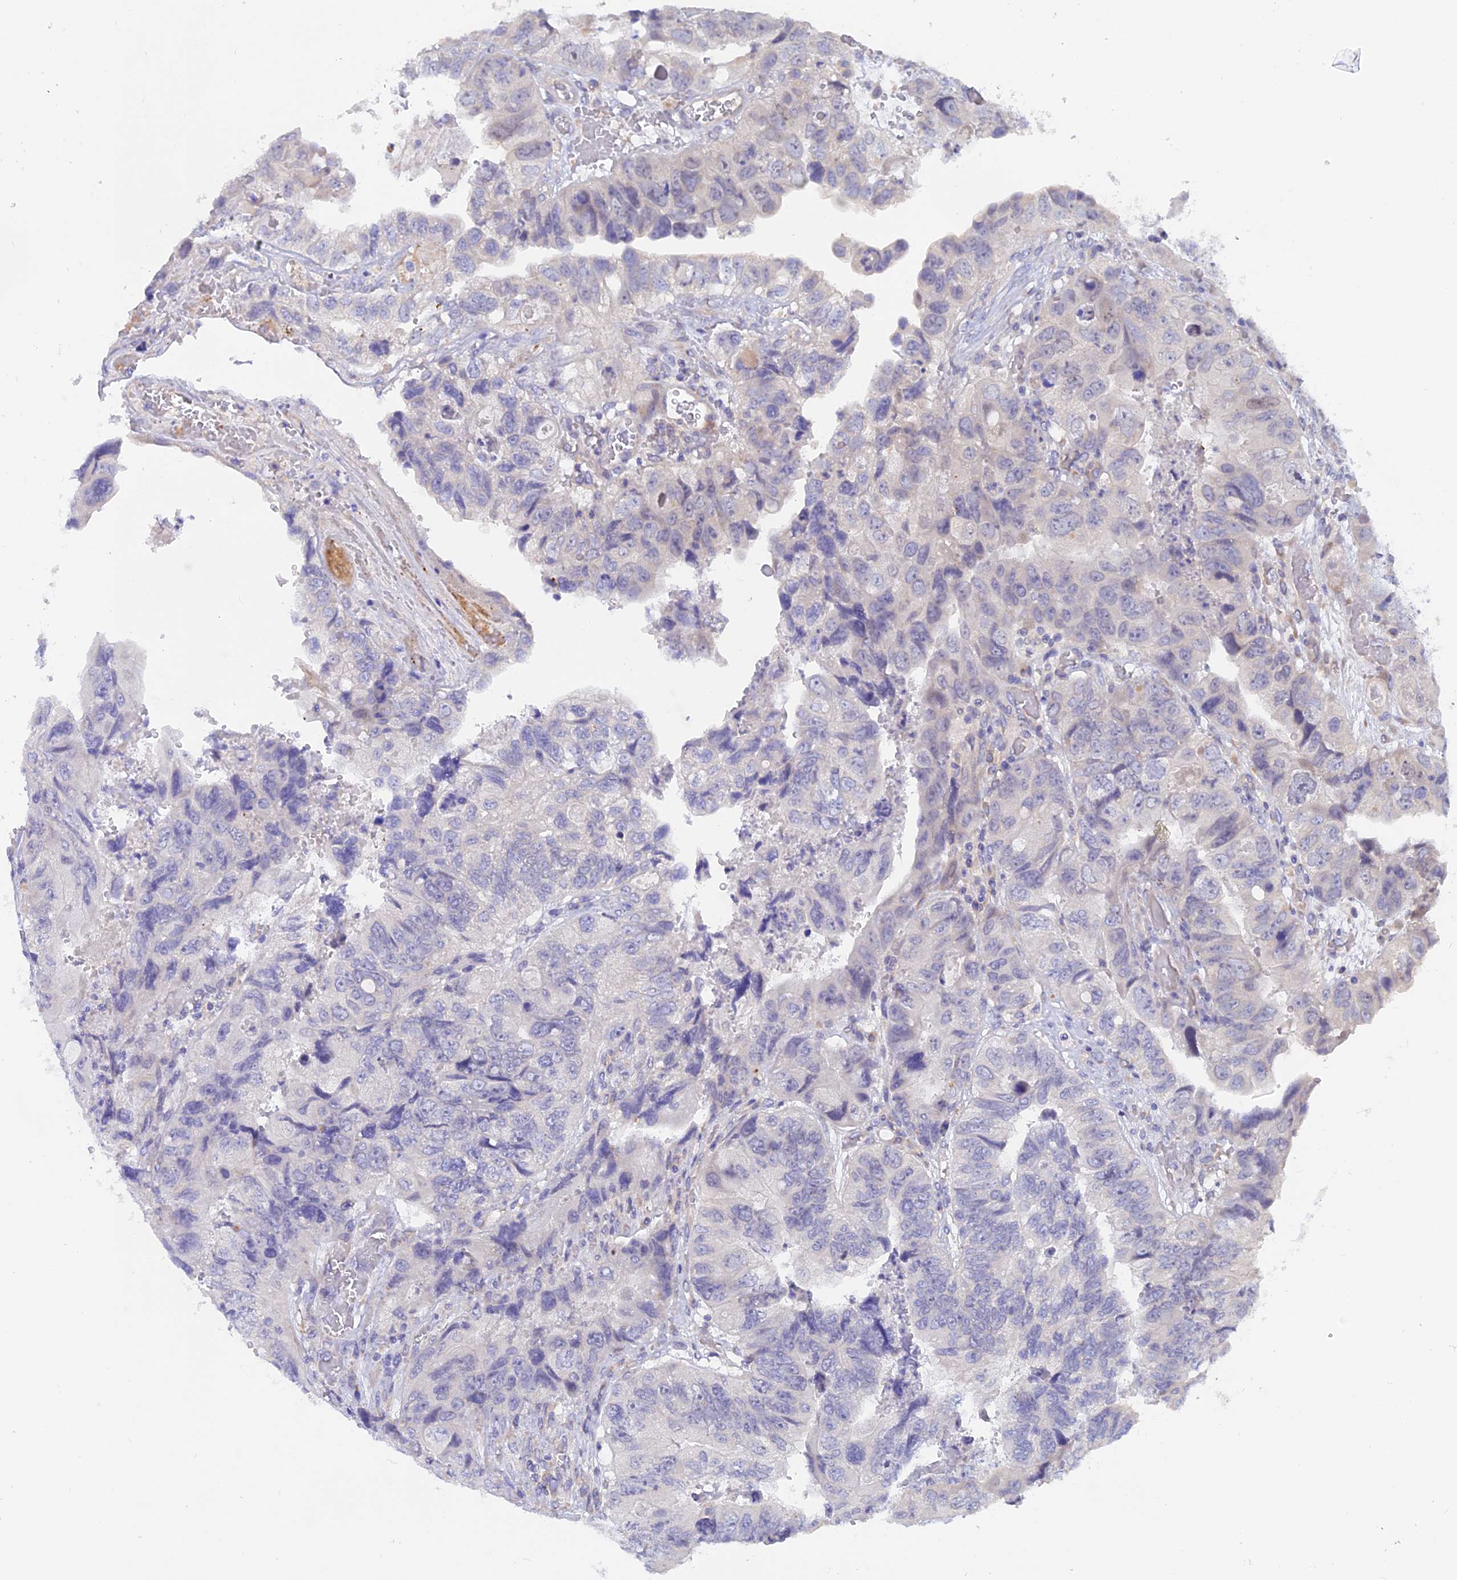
{"staining": {"intensity": "negative", "quantity": "none", "location": "none"}, "tissue": "colorectal cancer", "cell_type": "Tumor cells", "image_type": "cancer", "snomed": [{"axis": "morphology", "description": "Adenocarcinoma, NOS"}, {"axis": "topography", "description": "Rectum"}], "caption": "Tumor cells show no significant positivity in colorectal cancer.", "gene": "GLB1L", "patient": {"sex": "male", "age": 63}}